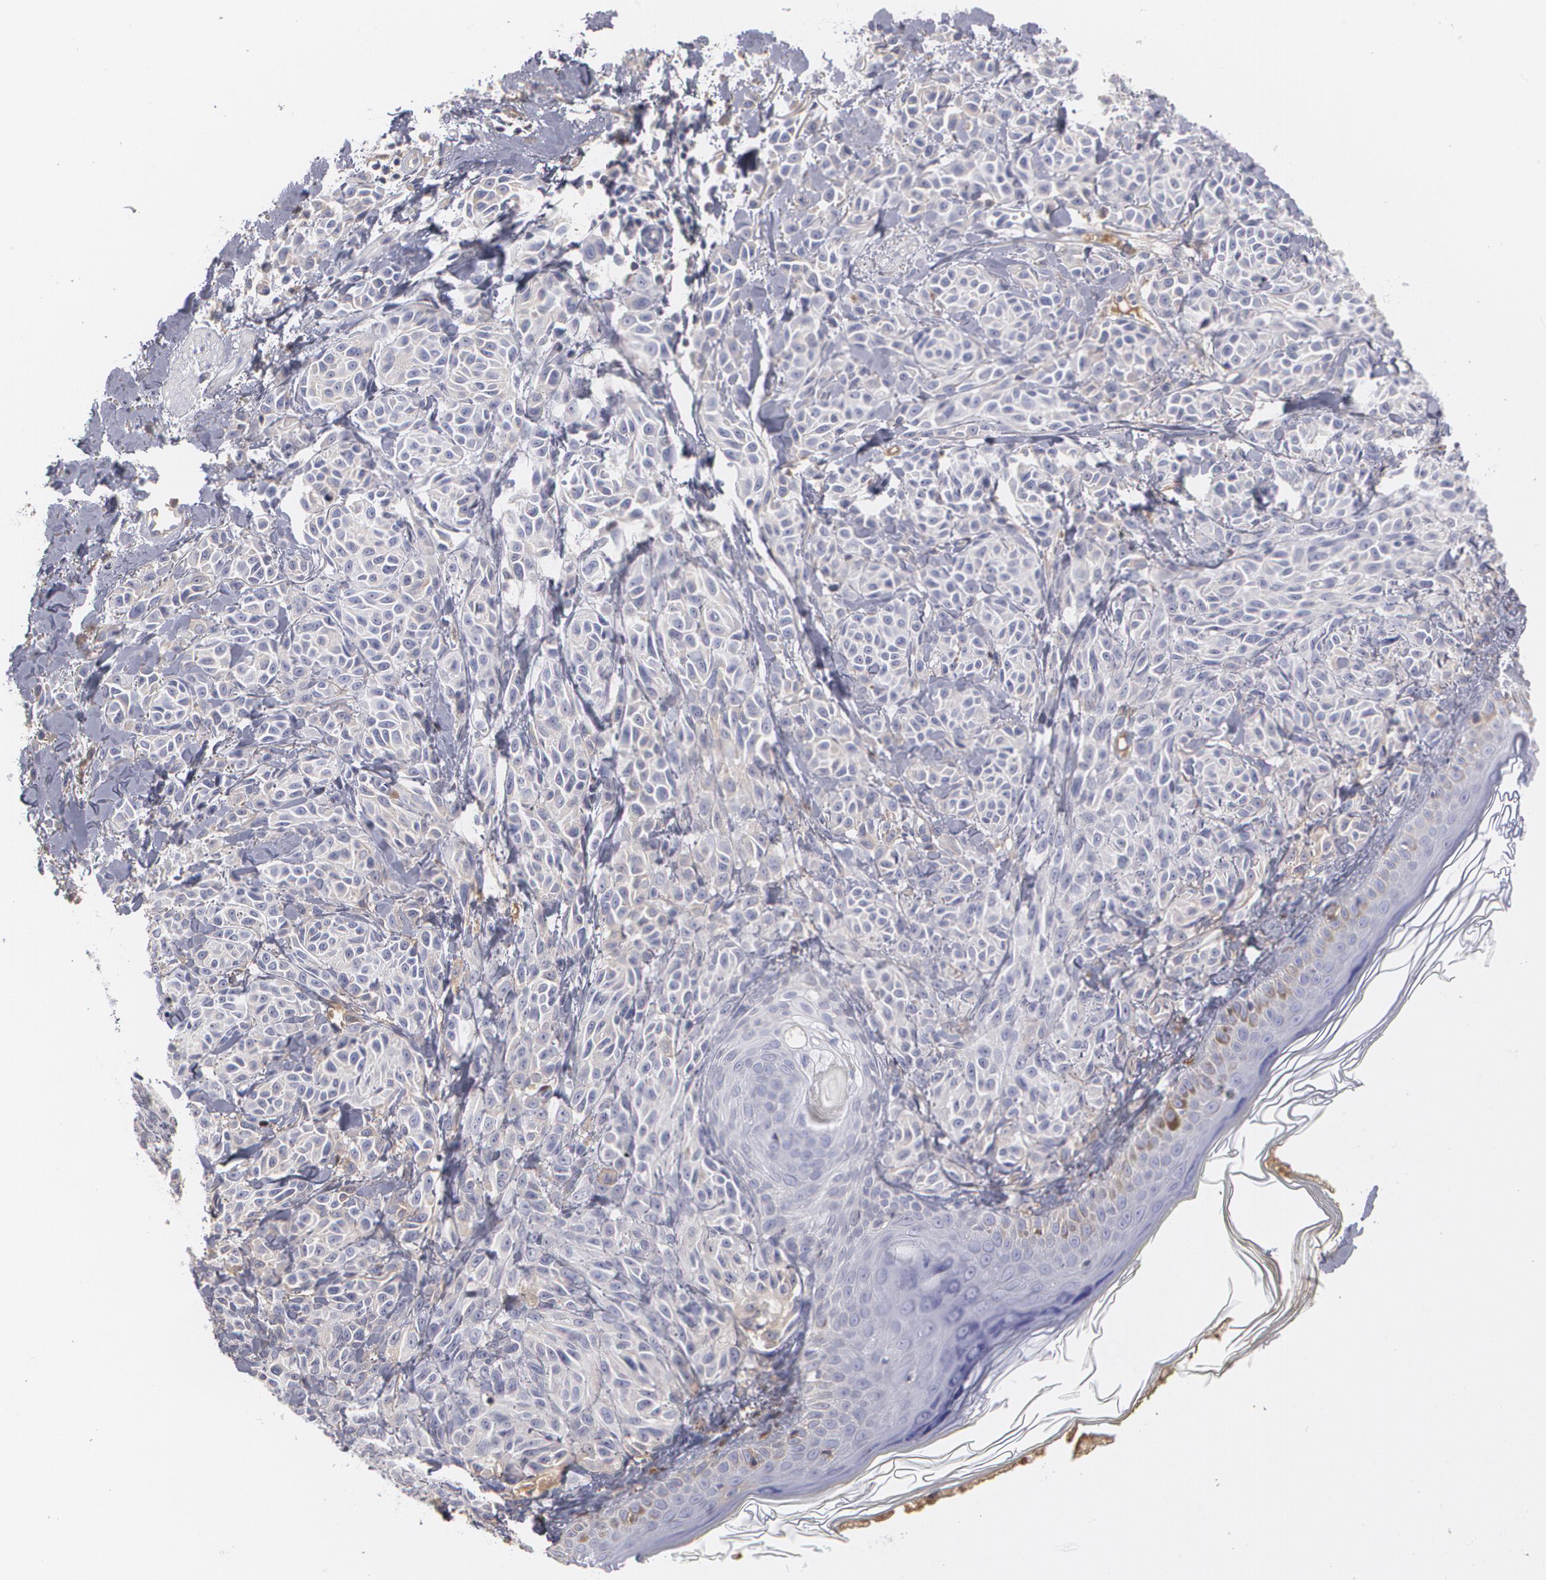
{"staining": {"intensity": "negative", "quantity": "none", "location": "none"}, "tissue": "melanoma", "cell_type": "Tumor cells", "image_type": "cancer", "snomed": [{"axis": "morphology", "description": "Malignant melanoma, NOS"}, {"axis": "topography", "description": "Skin"}], "caption": "This is an IHC micrograph of malignant melanoma. There is no expression in tumor cells.", "gene": "SERPINA1", "patient": {"sex": "female", "age": 73}}